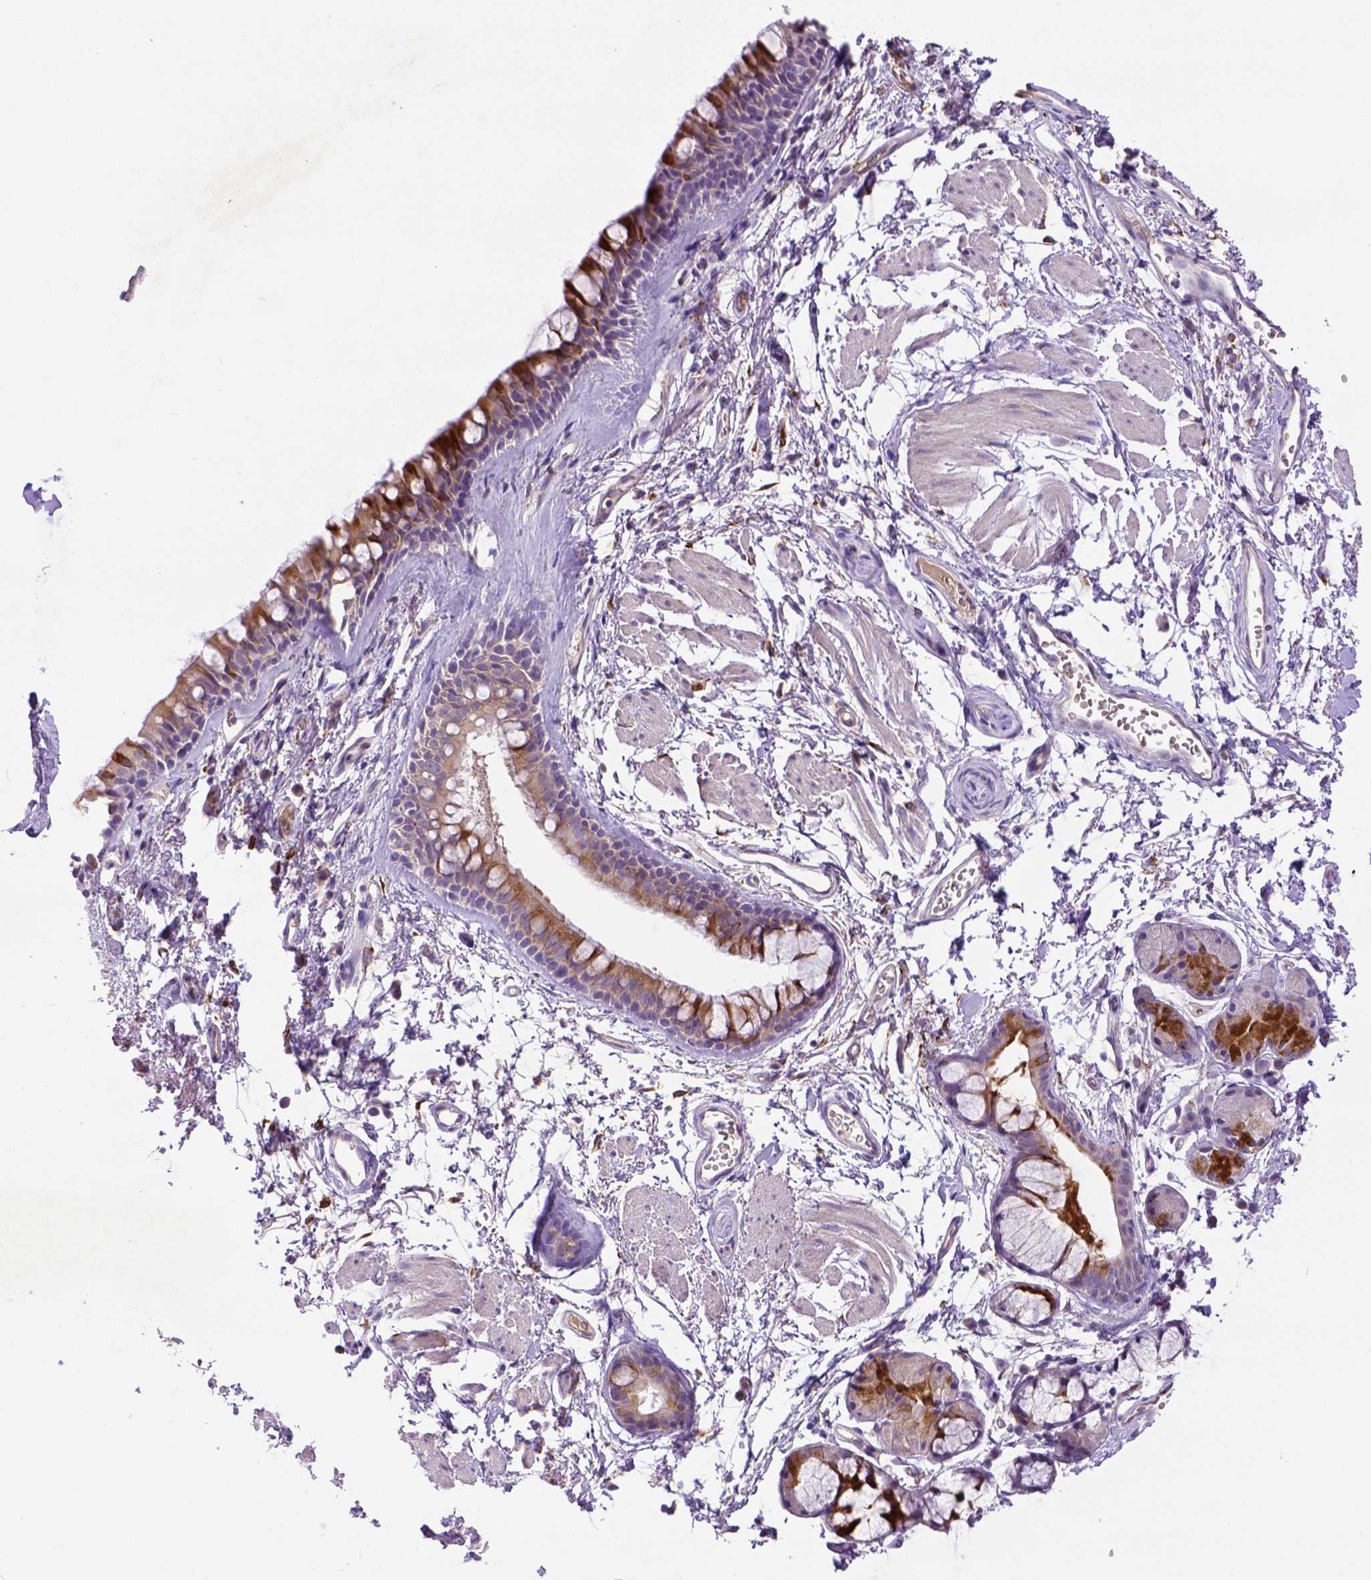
{"staining": {"intensity": "negative", "quantity": "none", "location": "none"}, "tissue": "soft tissue", "cell_type": "Fibroblasts", "image_type": "normal", "snomed": [{"axis": "morphology", "description": "Normal tissue, NOS"}, {"axis": "topography", "description": "Cartilage tissue"}, {"axis": "topography", "description": "Bronchus"}], "caption": "This is a micrograph of immunohistochemistry staining of benign soft tissue, which shows no expression in fibroblasts.", "gene": "DEPDC1B", "patient": {"sex": "female", "age": 79}}